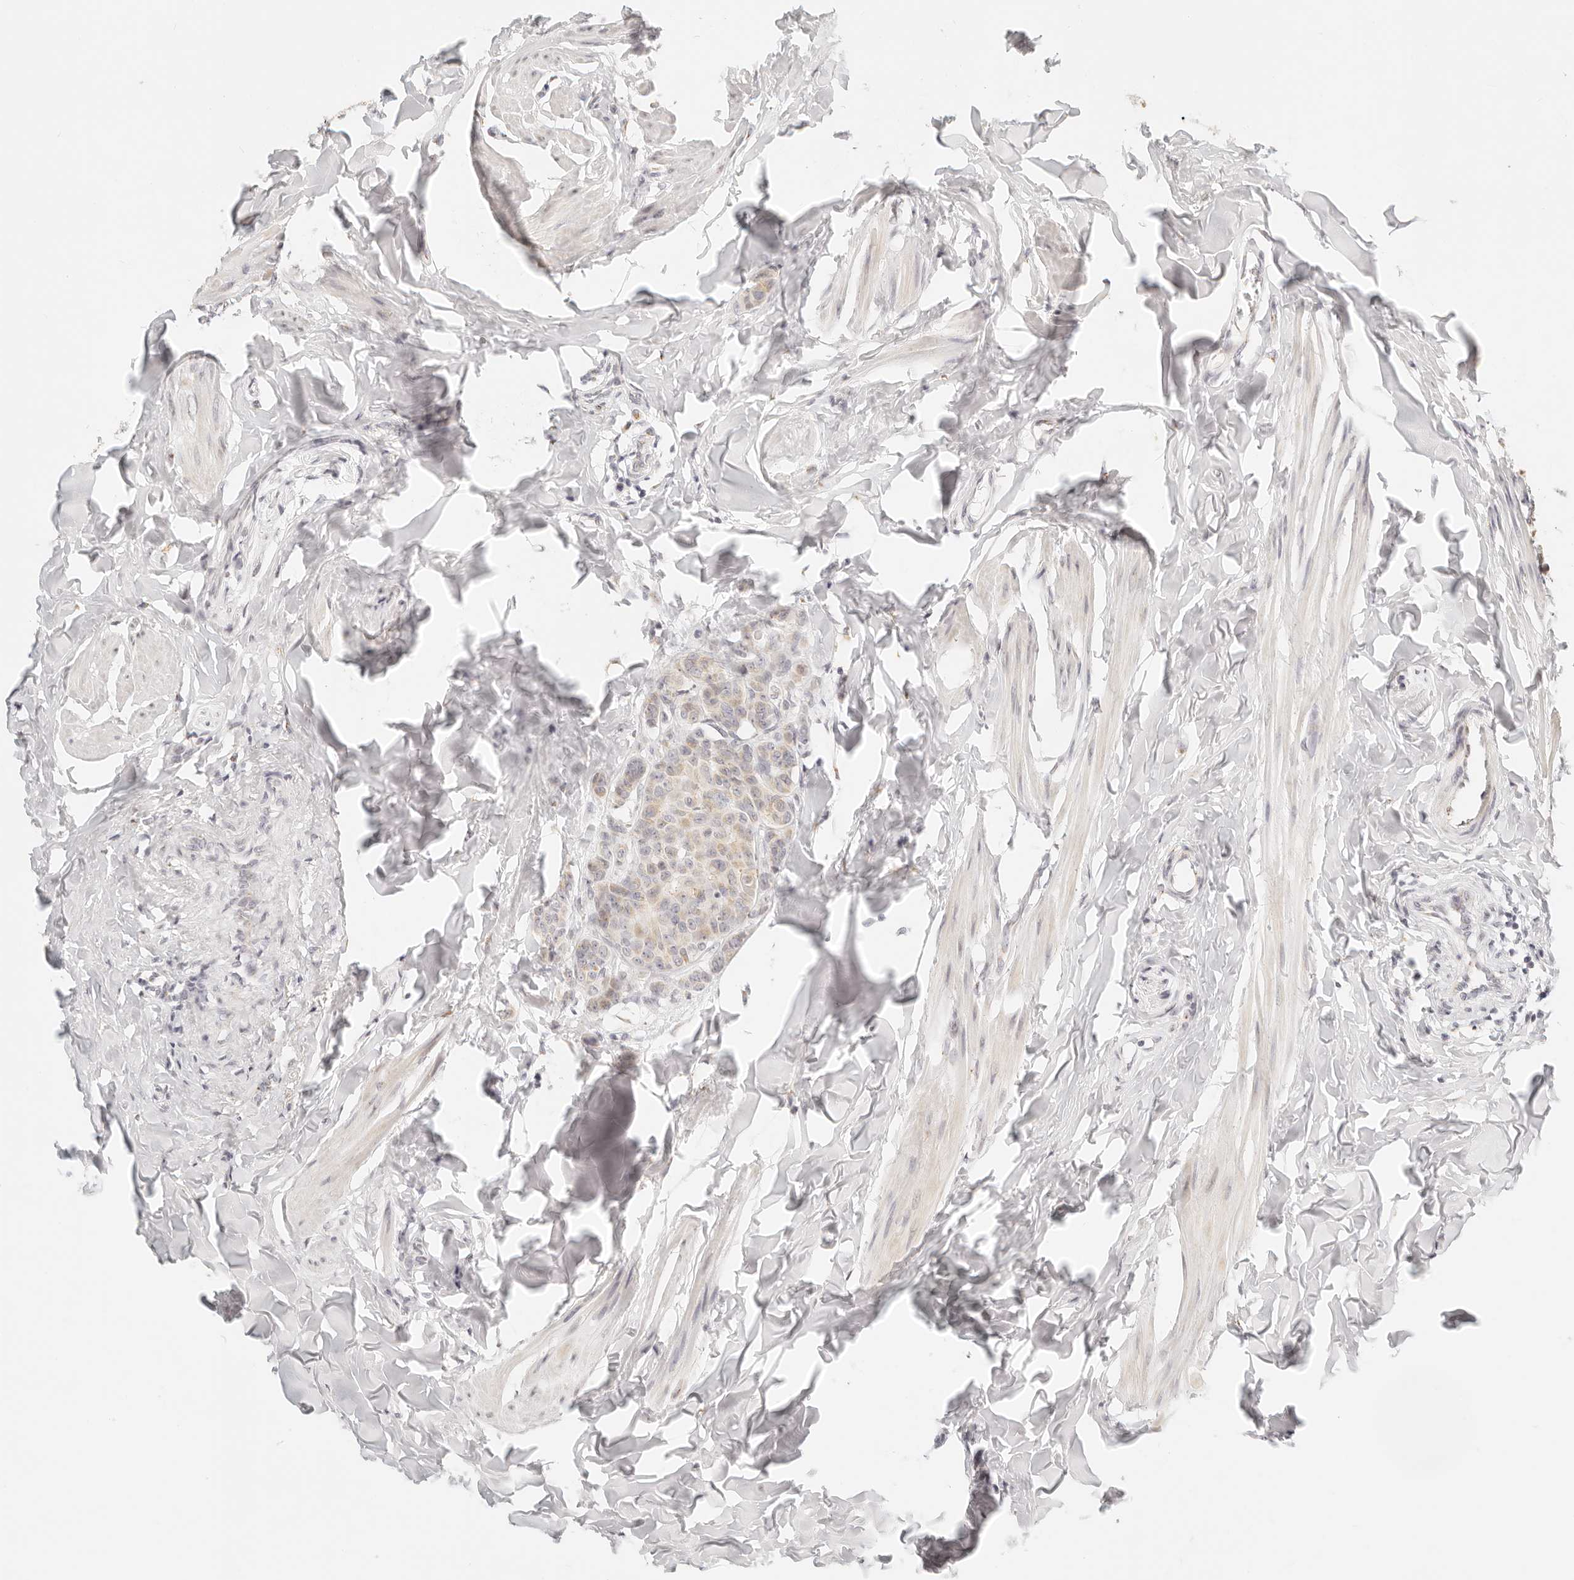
{"staining": {"intensity": "weak", "quantity": ">75%", "location": "cytoplasmic/membranous"}, "tissue": "breast cancer", "cell_type": "Tumor cells", "image_type": "cancer", "snomed": [{"axis": "morphology", "description": "Duct carcinoma"}, {"axis": "topography", "description": "Breast"}], "caption": "There is low levels of weak cytoplasmic/membranous positivity in tumor cells of intraductal carcinoma (breast), as demonstrated by immunohistochemical staining (brown color).", "gene": "FAM20B", "patient": {"sex": "female", "age": 40}}